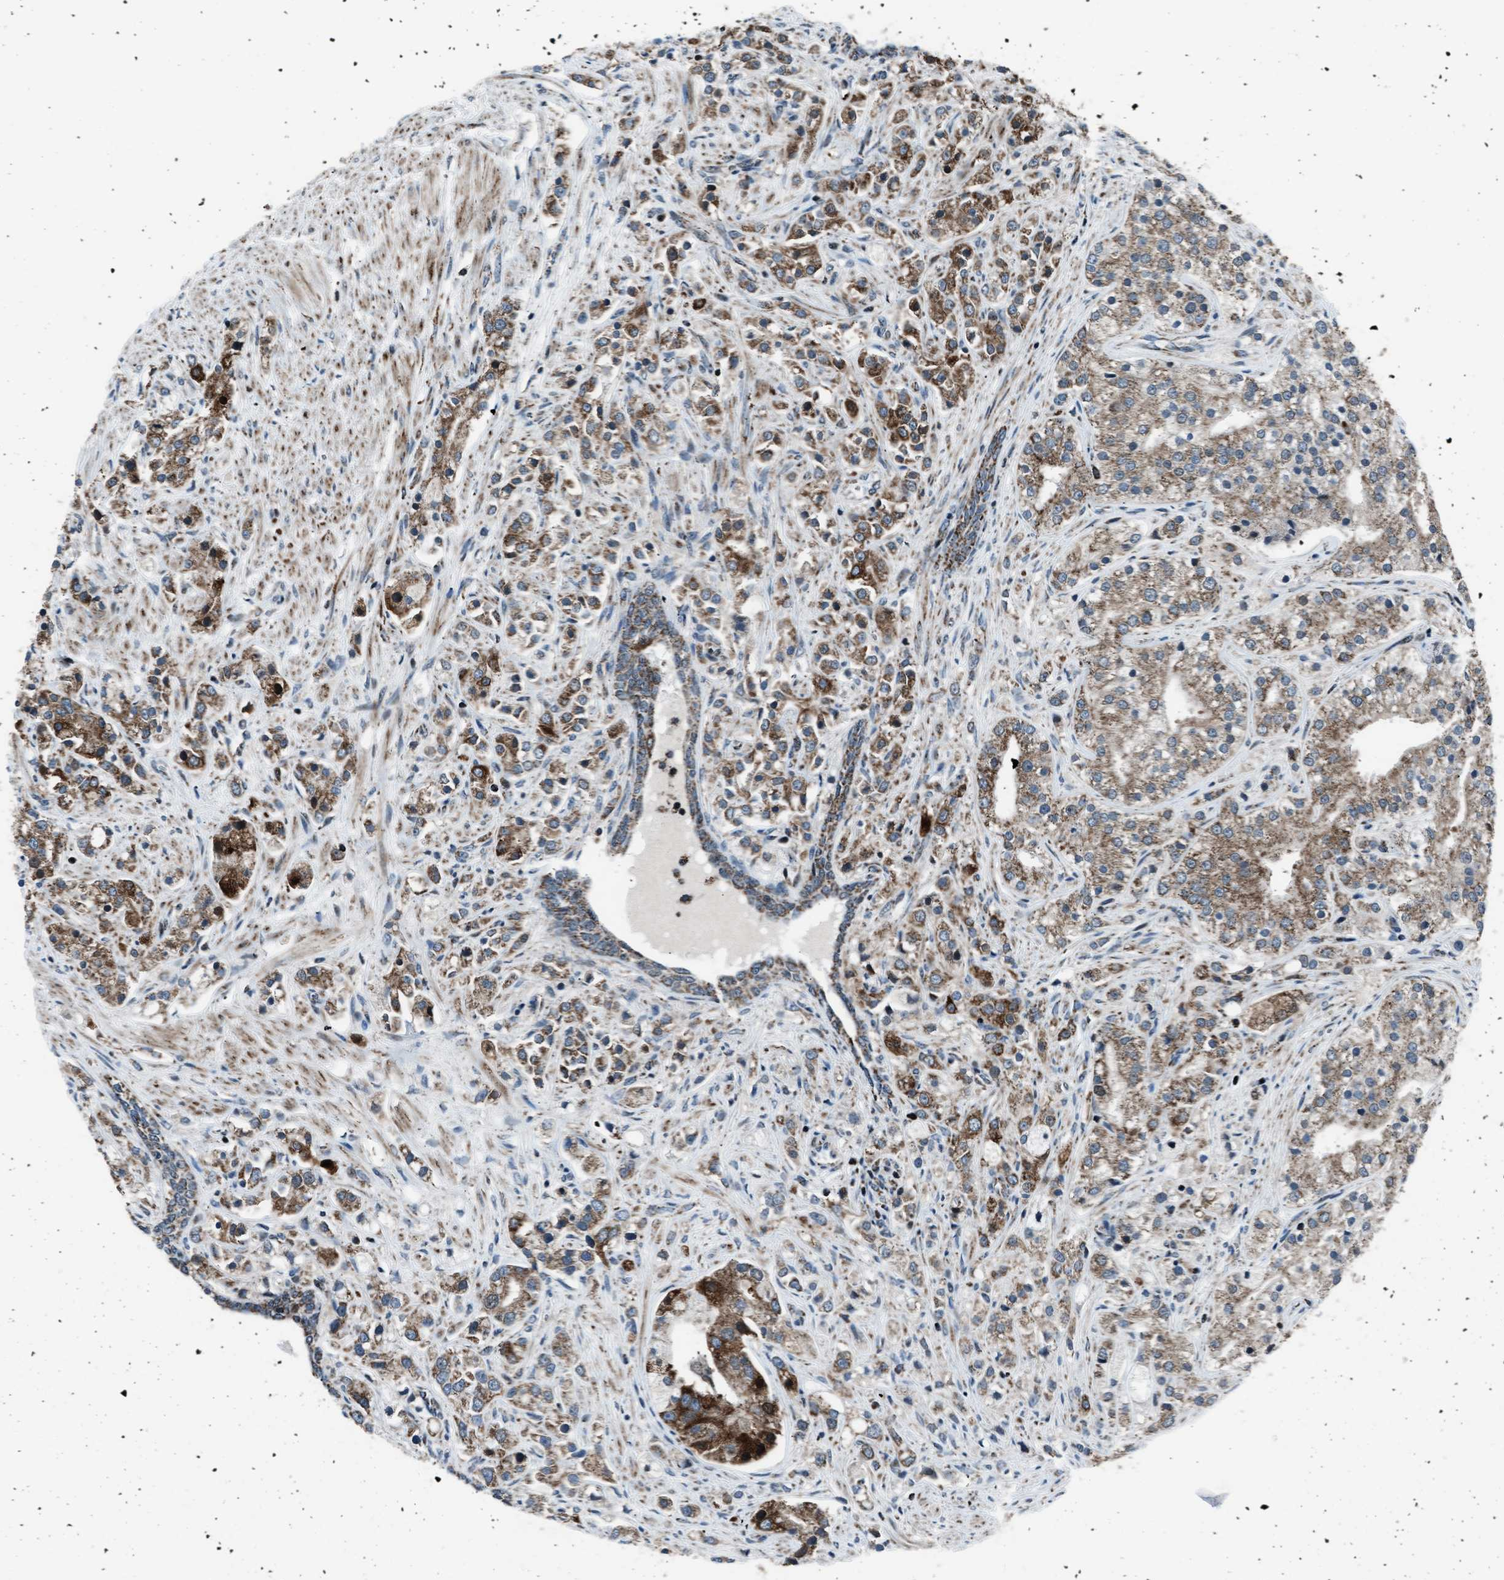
{"staining": {"intensity": "moderate", "quantity": "25%-75%", "location": "cytoplasmic/membranous"}, "tissue": "prostate cancer", "cell_type": "Tumor cells", "image_type": "cancer", "snomed": [{"axis": "morphology", "description": "Adenocarcinoma, High grade"}, {"axis": "topography", "description": "Prostate"}], "caption": "Immunohistochemical staining of human prostate cancer shows moderate cytoplasmic/membranous protein expression in about 25%-75% of tumor cells.", "gene": "MORC3", "patient": {"sex": "male", "age": 50}}